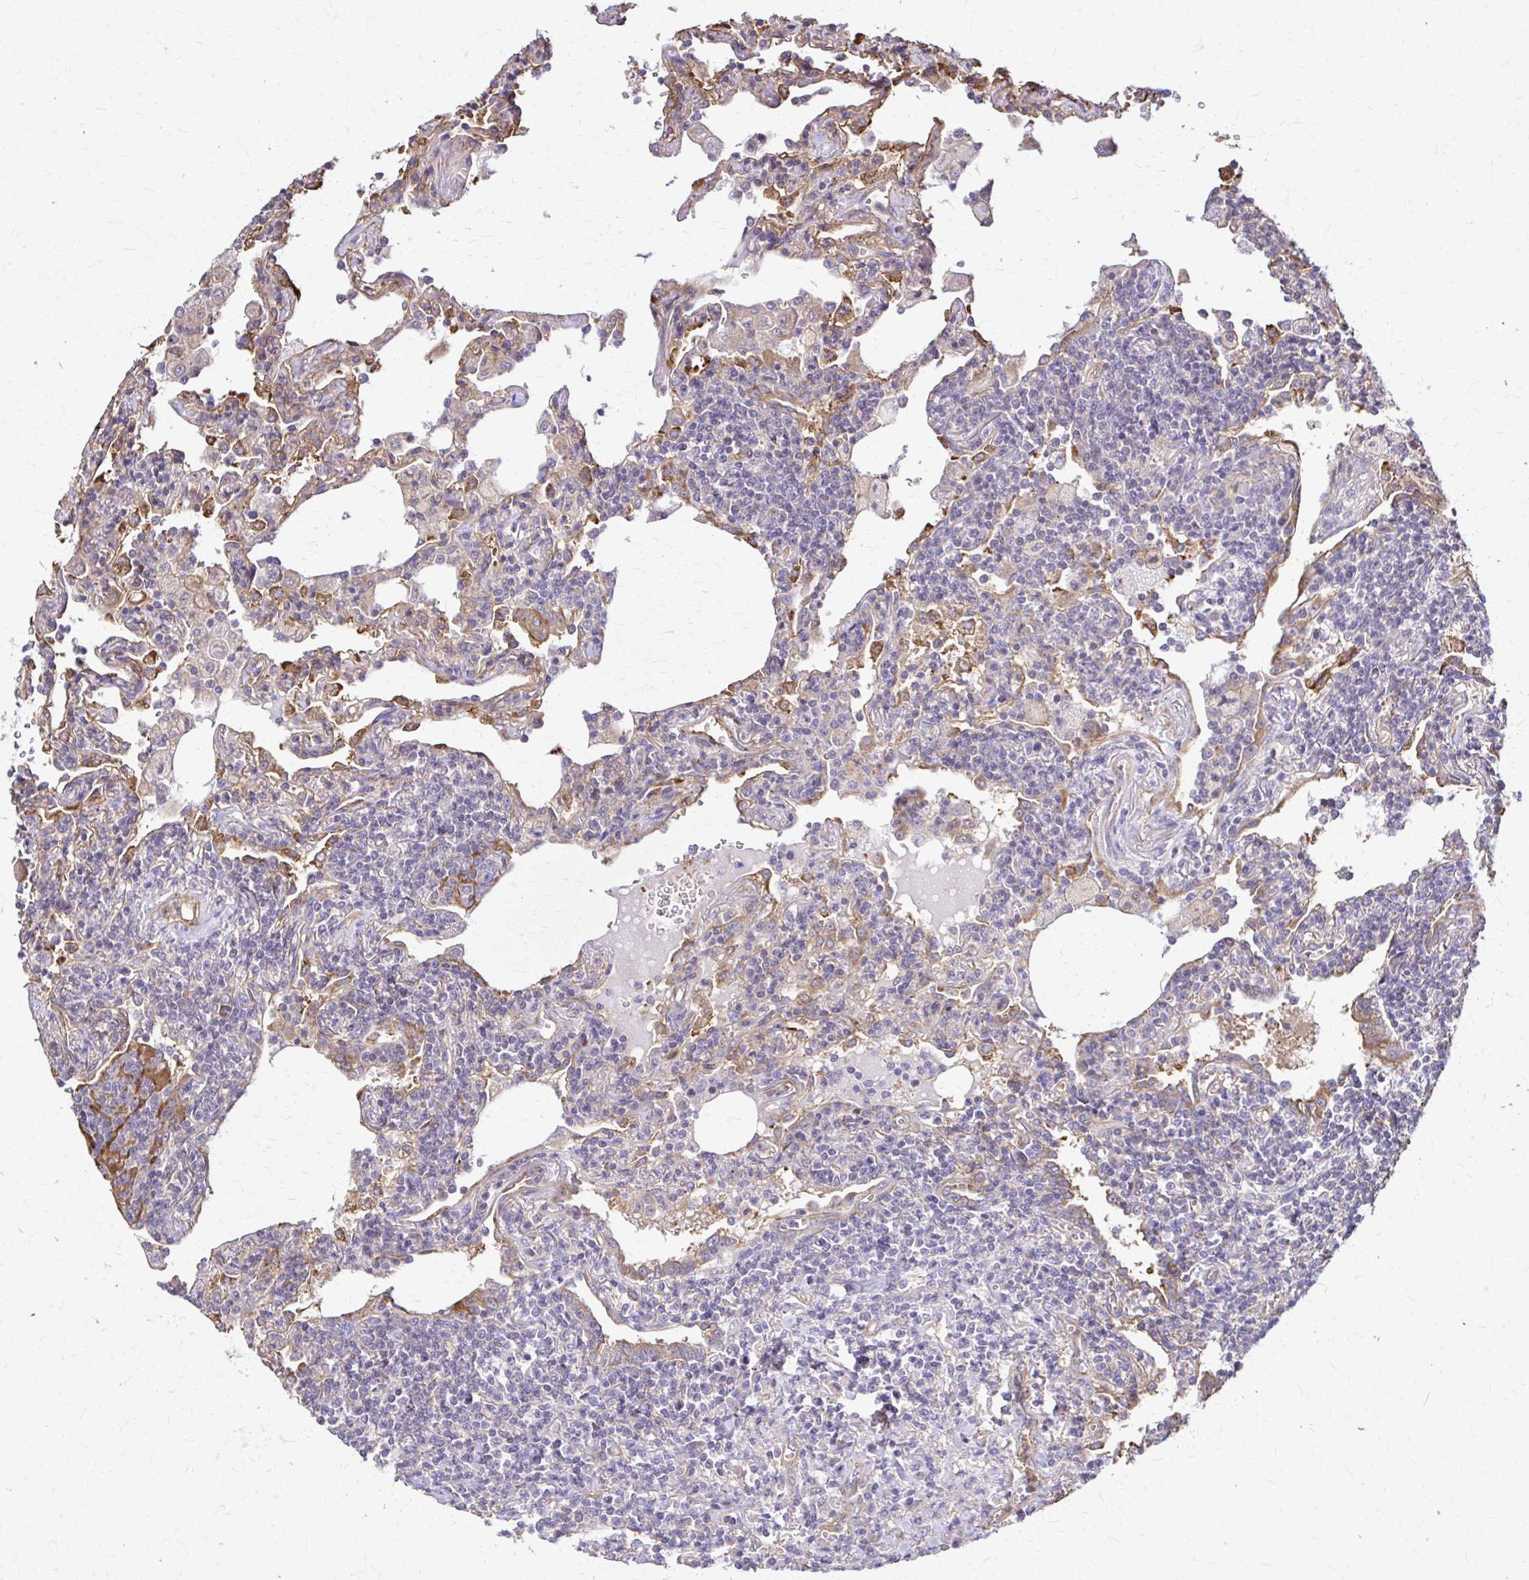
{"staining": {"intensity": "negative", "quantity": "none", "location": "none"}, "tissue": "lymphoma", "cell_type": "Tumor cells", "image_type": "cancer", "snomed": [{"axis": "morphology", "description": "Malignant lymphoma, non-Hodgkin's type, Low grade"}, {"axis": "topography", "description": "Lung"}], "caption": "Photomicrograph shows no significant protein positivity in tumor cells of lymphoma.", "gene": "DSP", "patient": {"sex": "female", "age": 71}}